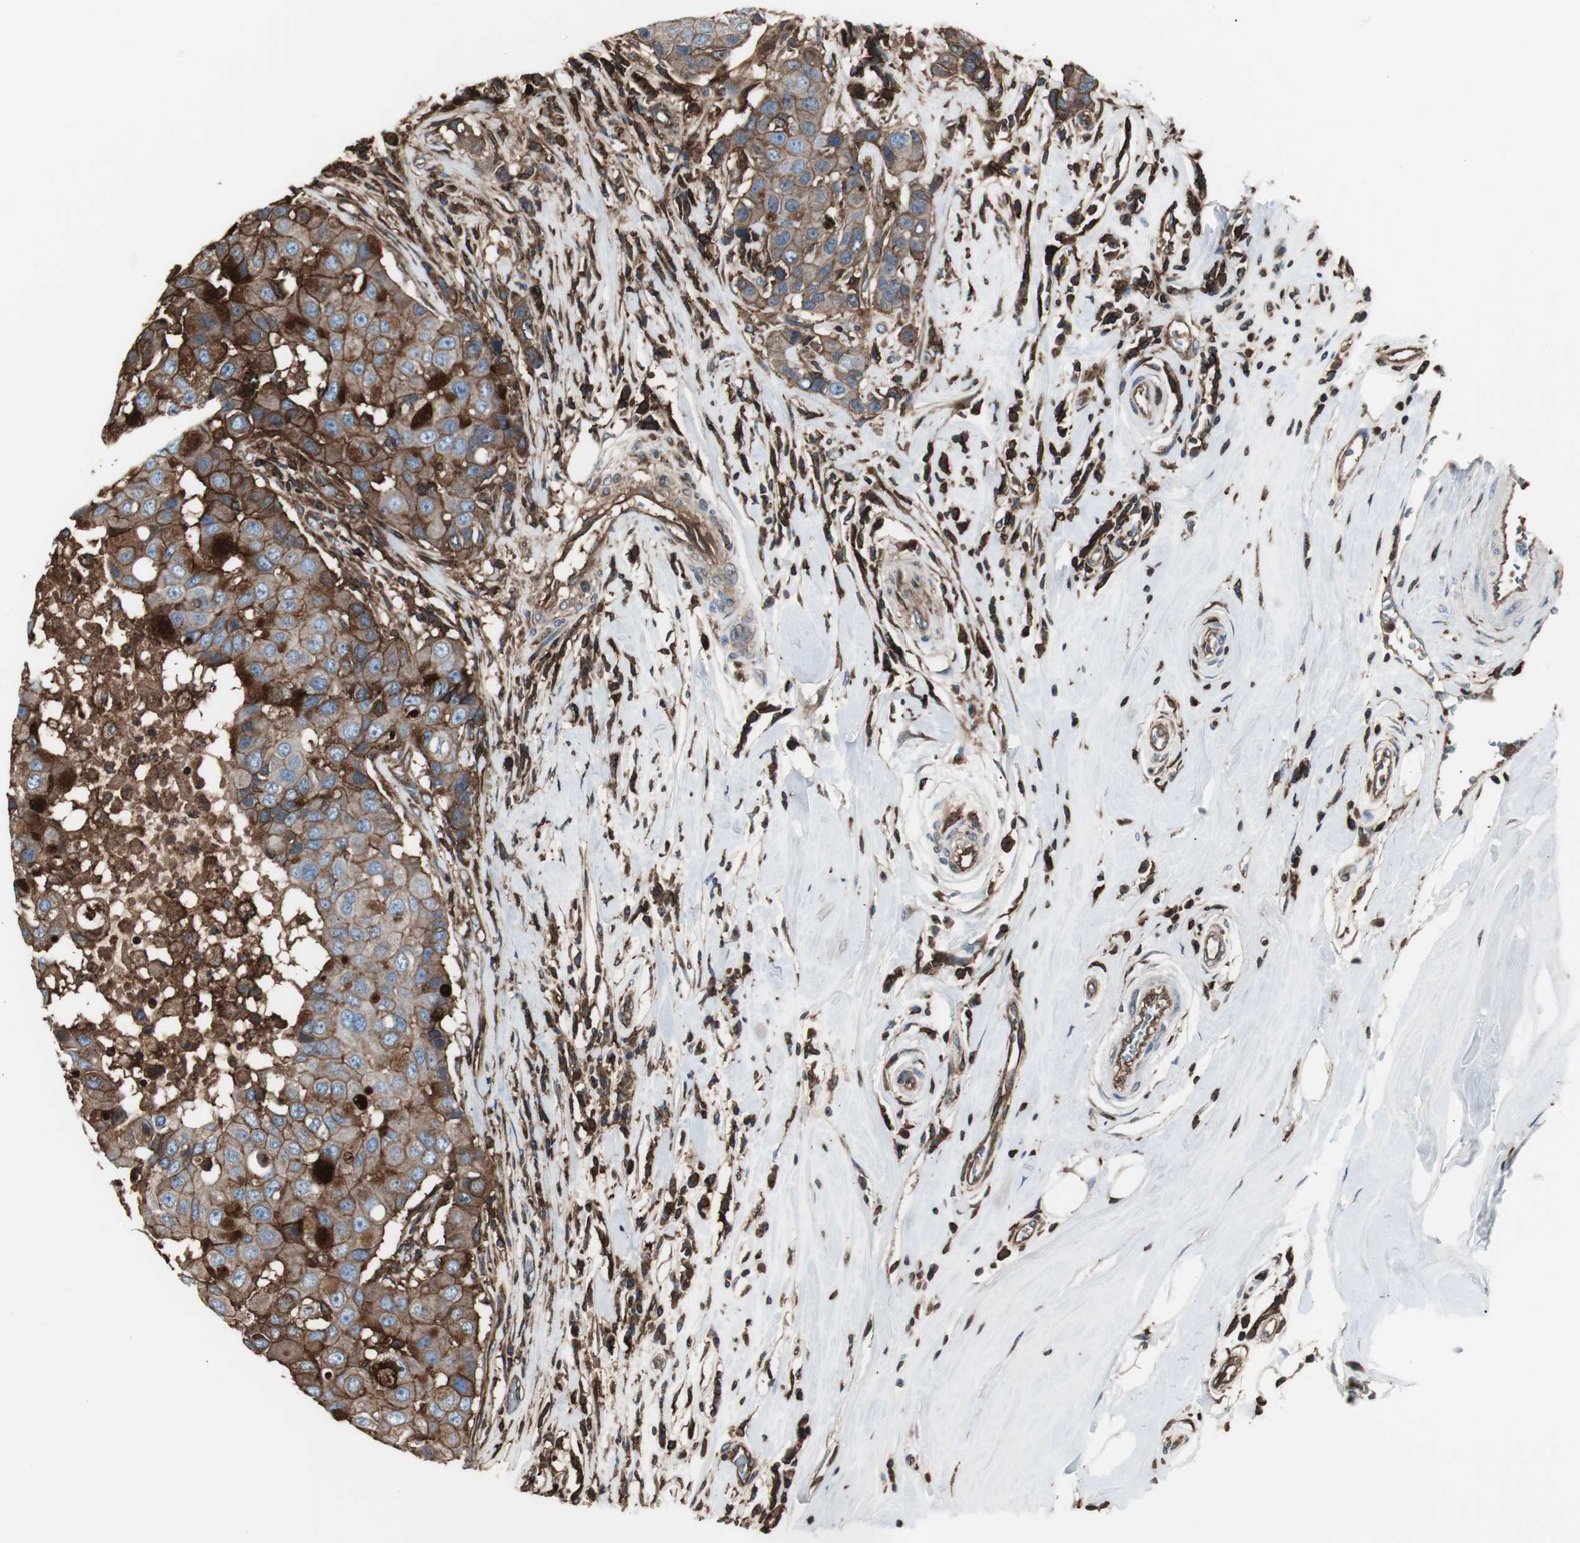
{"staining": {"intensity": "strong", "quantity": ">75%", "location": "cytoplasmic/membranous"}, "tissue": "breast cancer", "cell_type": "Tumor cells", "image_type": "cancer", "snomed": [{"axis": "morphology", "description": "Duct carcinoma"}, {"axis": "topography", "description": "Breast"}], "caption": "High-power microscopy captured an IHC histopathology image of intraductal carcinoma (breast), revealing strong cytoplasmic/membranous staining in about >75% of tumor cells.", "gene": "B2M", "patient": {"sex": "female", "age": 27}}